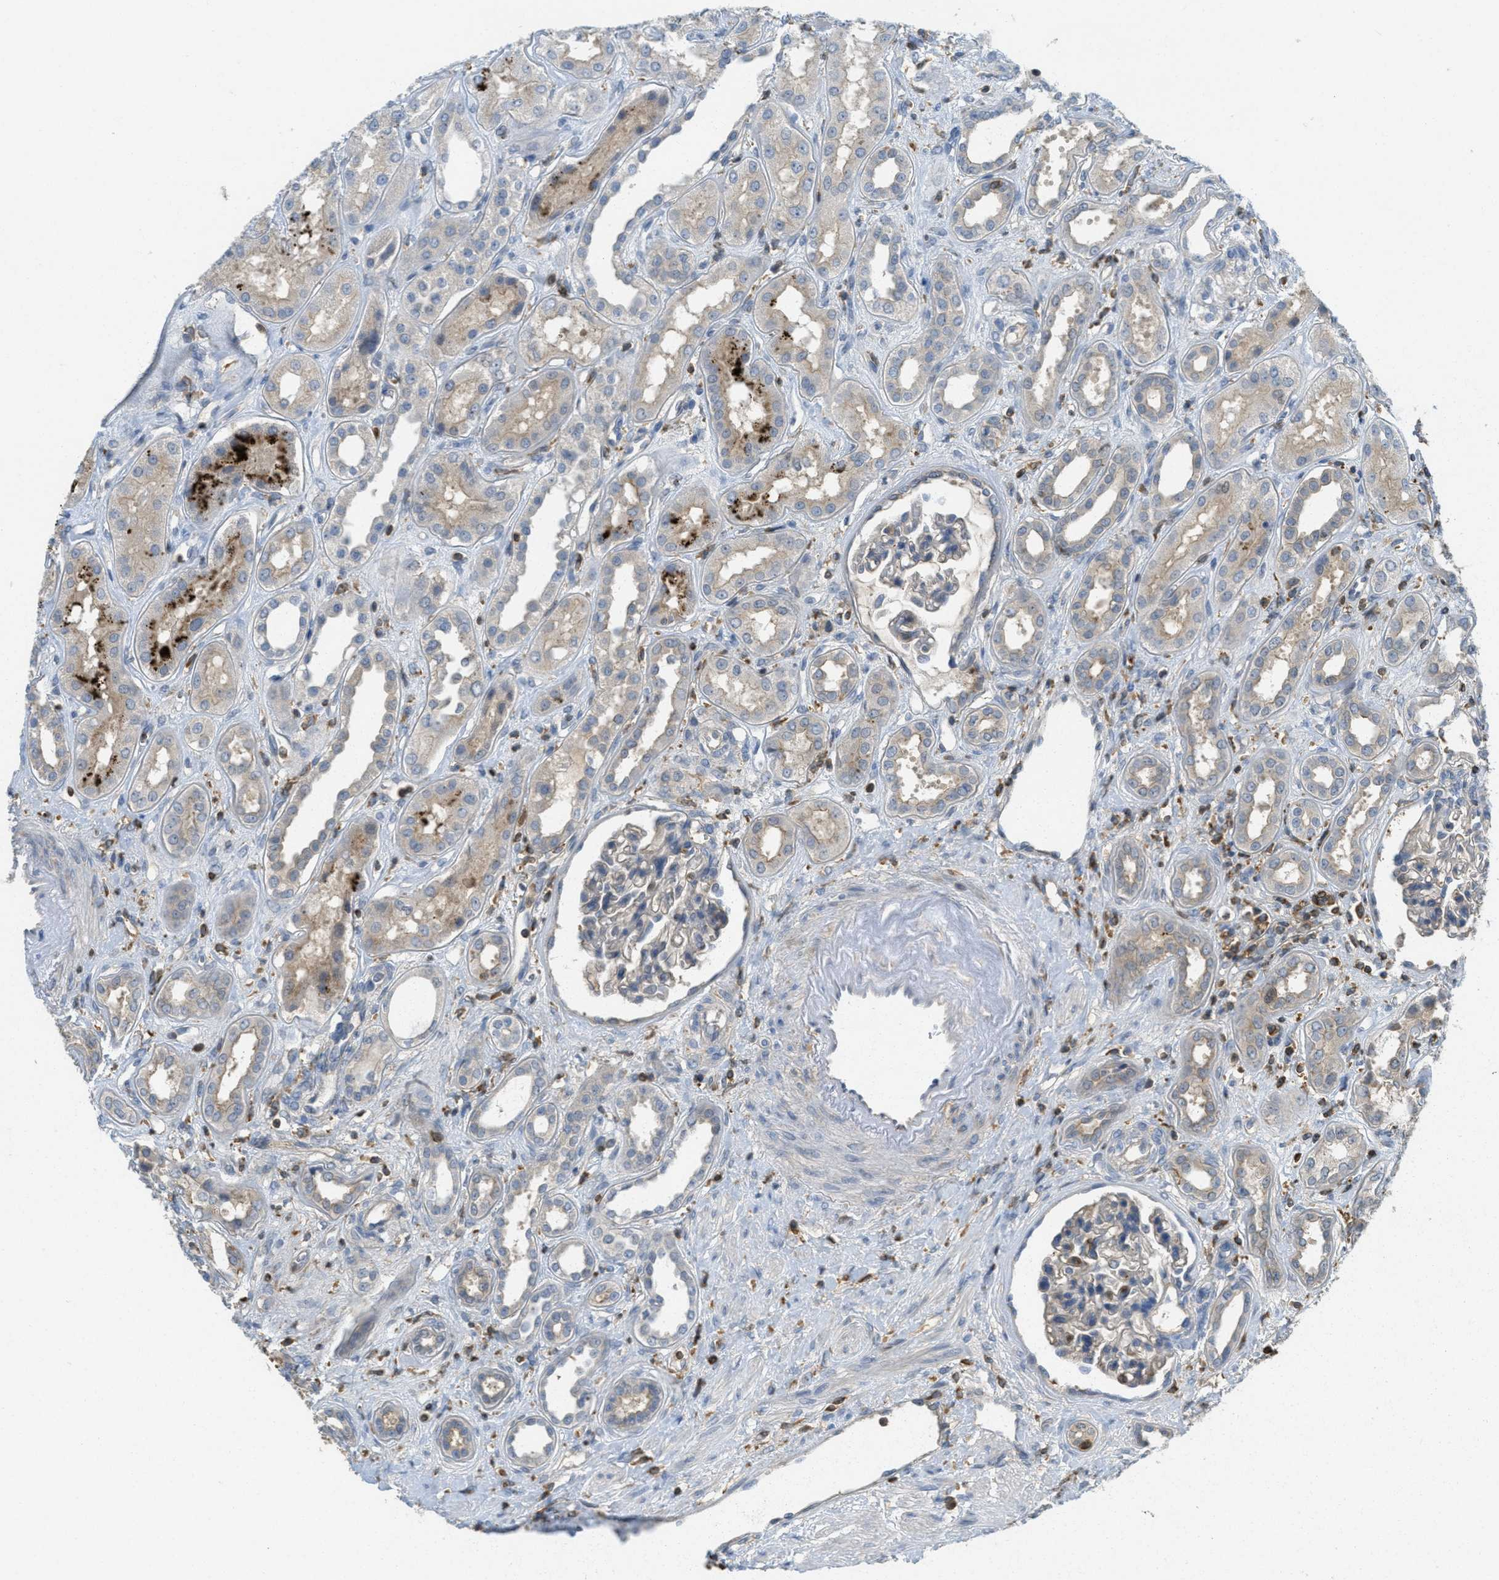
{"staining": {"intensity": "weak", "quantity": "<25%", "location": "cytoplasmic/membranous"}, "tissue": "kidney", "cell_type": "Cells in glomeruli", "image_type": "normal", "snomed": [{"axis": "morphology", "description": "Normal tissue, NOS"}, {"axis": "topography", "description": "Kidney"}], "caption": "Histopathology image shows no significant protein positivity in cells in glomeruli of benign kidney.", "gene": "GRIK2", "patient": {"sex": "male", "age": 59}}